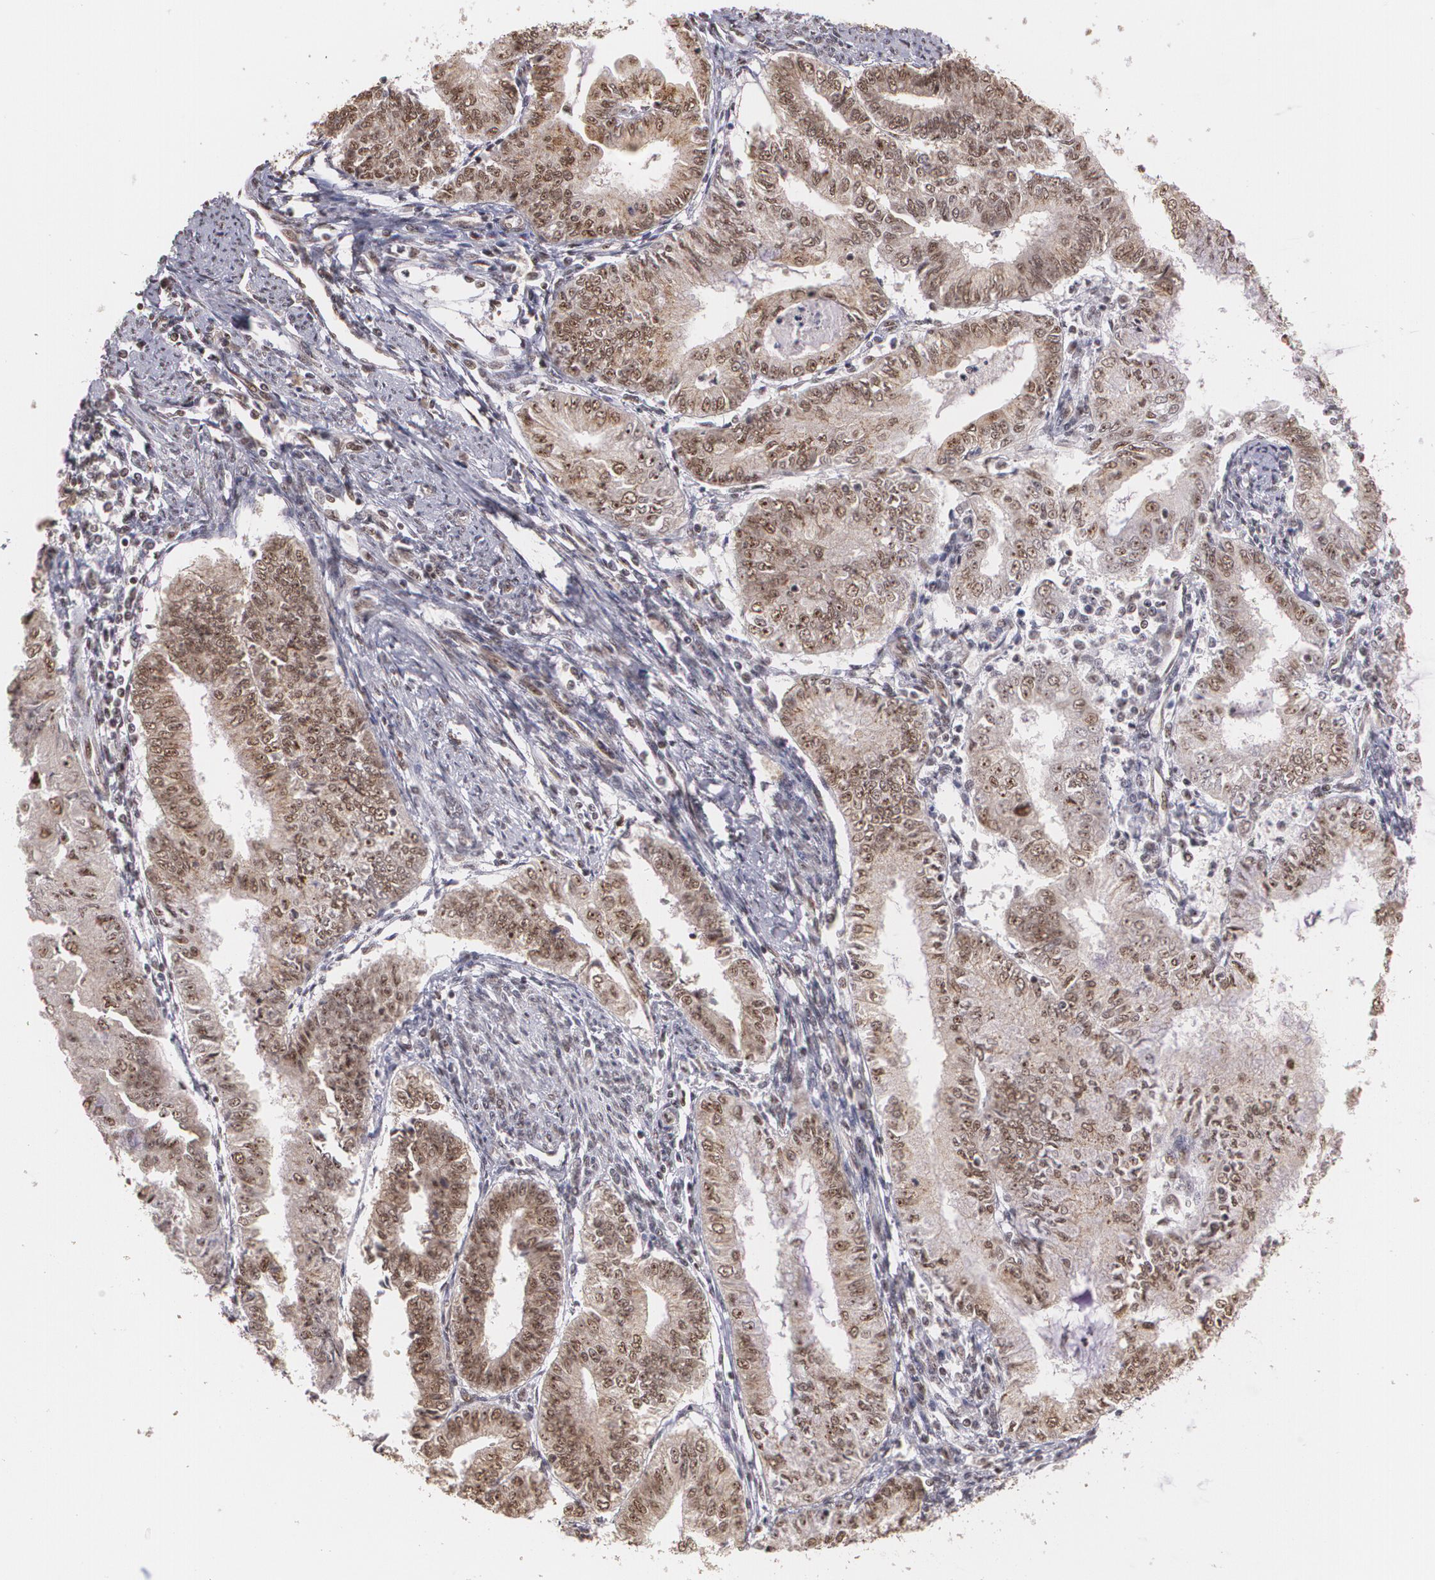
{"staining": {"intensity": "moderate", "quantity": ">75%", "location": "cytoplasmic/membranous,nuclear"}, "tissue": "endometrial cancer", "cell_type": "Tumor cells", "image_type": "cancer", "snomed": [{"axis": "morphology", "description": "Adenocarcinoma, NOS"}, {"axis": "topography", "description": "Endometrium"}], "caption": "Moderate cytoplasmic/membranous and nuclear positivity is identified in approximately >75% of tumor cells in adenocarcinoma (endometrial). (brown staining indicates protein expression, while blue staining denotes nuclei).", "gene": "C6orf15", "patient": {"sex": "female", "age": 66}}